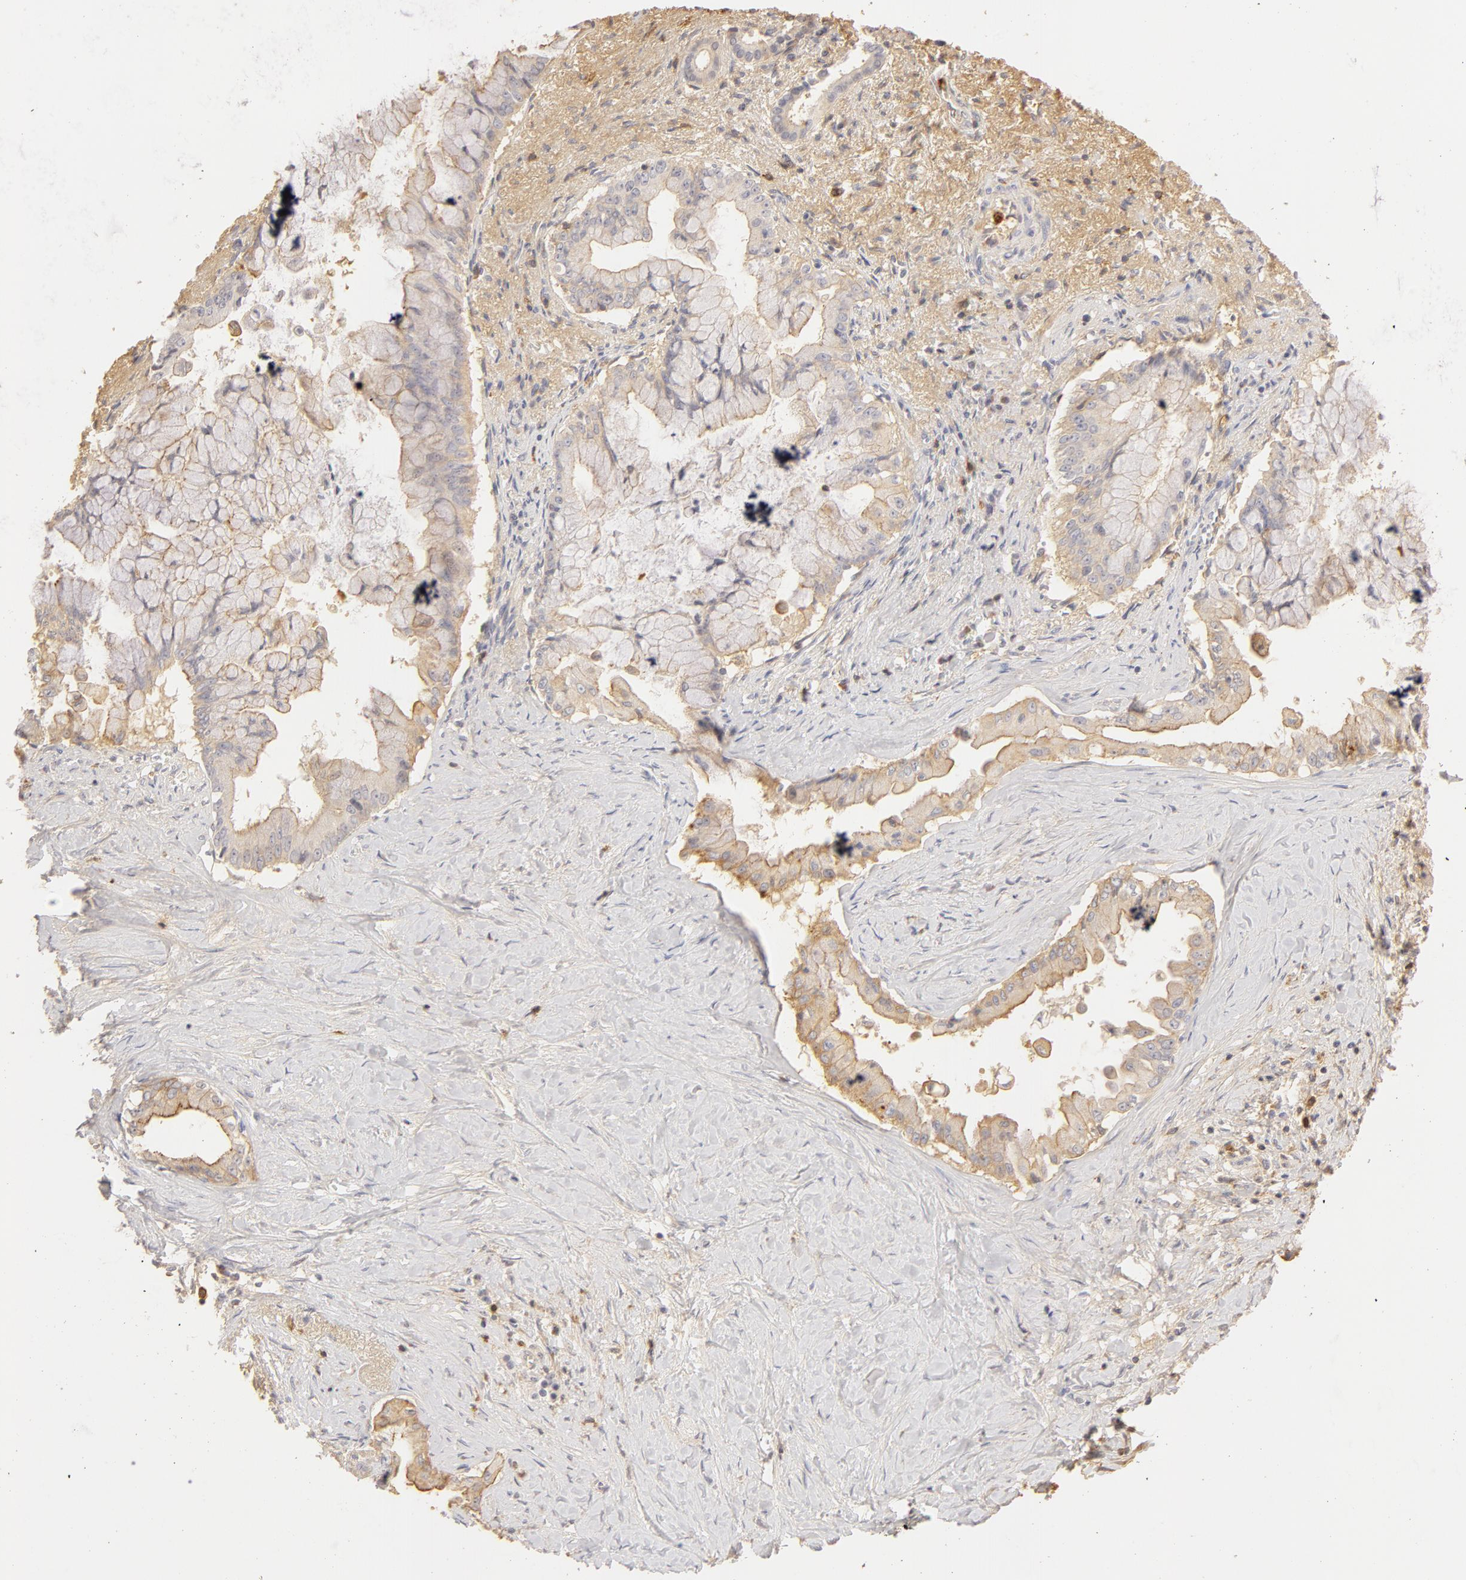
{"staining": {"intensity": "weak", "quantity": "25%-75%", "location": "cytoplasmic/membranous"}, "tissue": "pancreatic cancer", "cell_type": "Tumor cells", "image_type": "cancer", "snomed": [{"axis": "morphology", "description": "Adenocarcinoma, NOS"}, {"axis": "topography", "description": "Pancreas"}], "caption": "A brown stain labels weak cytoplasmic/membranous positivity of a protein in human adenocarcinoma (pancreatic) tumor cells. The protein is shown in brown color, while the nuclei are stained blue.", "gene": "C1R", "patient": {"sex": "male", "age": 59}}